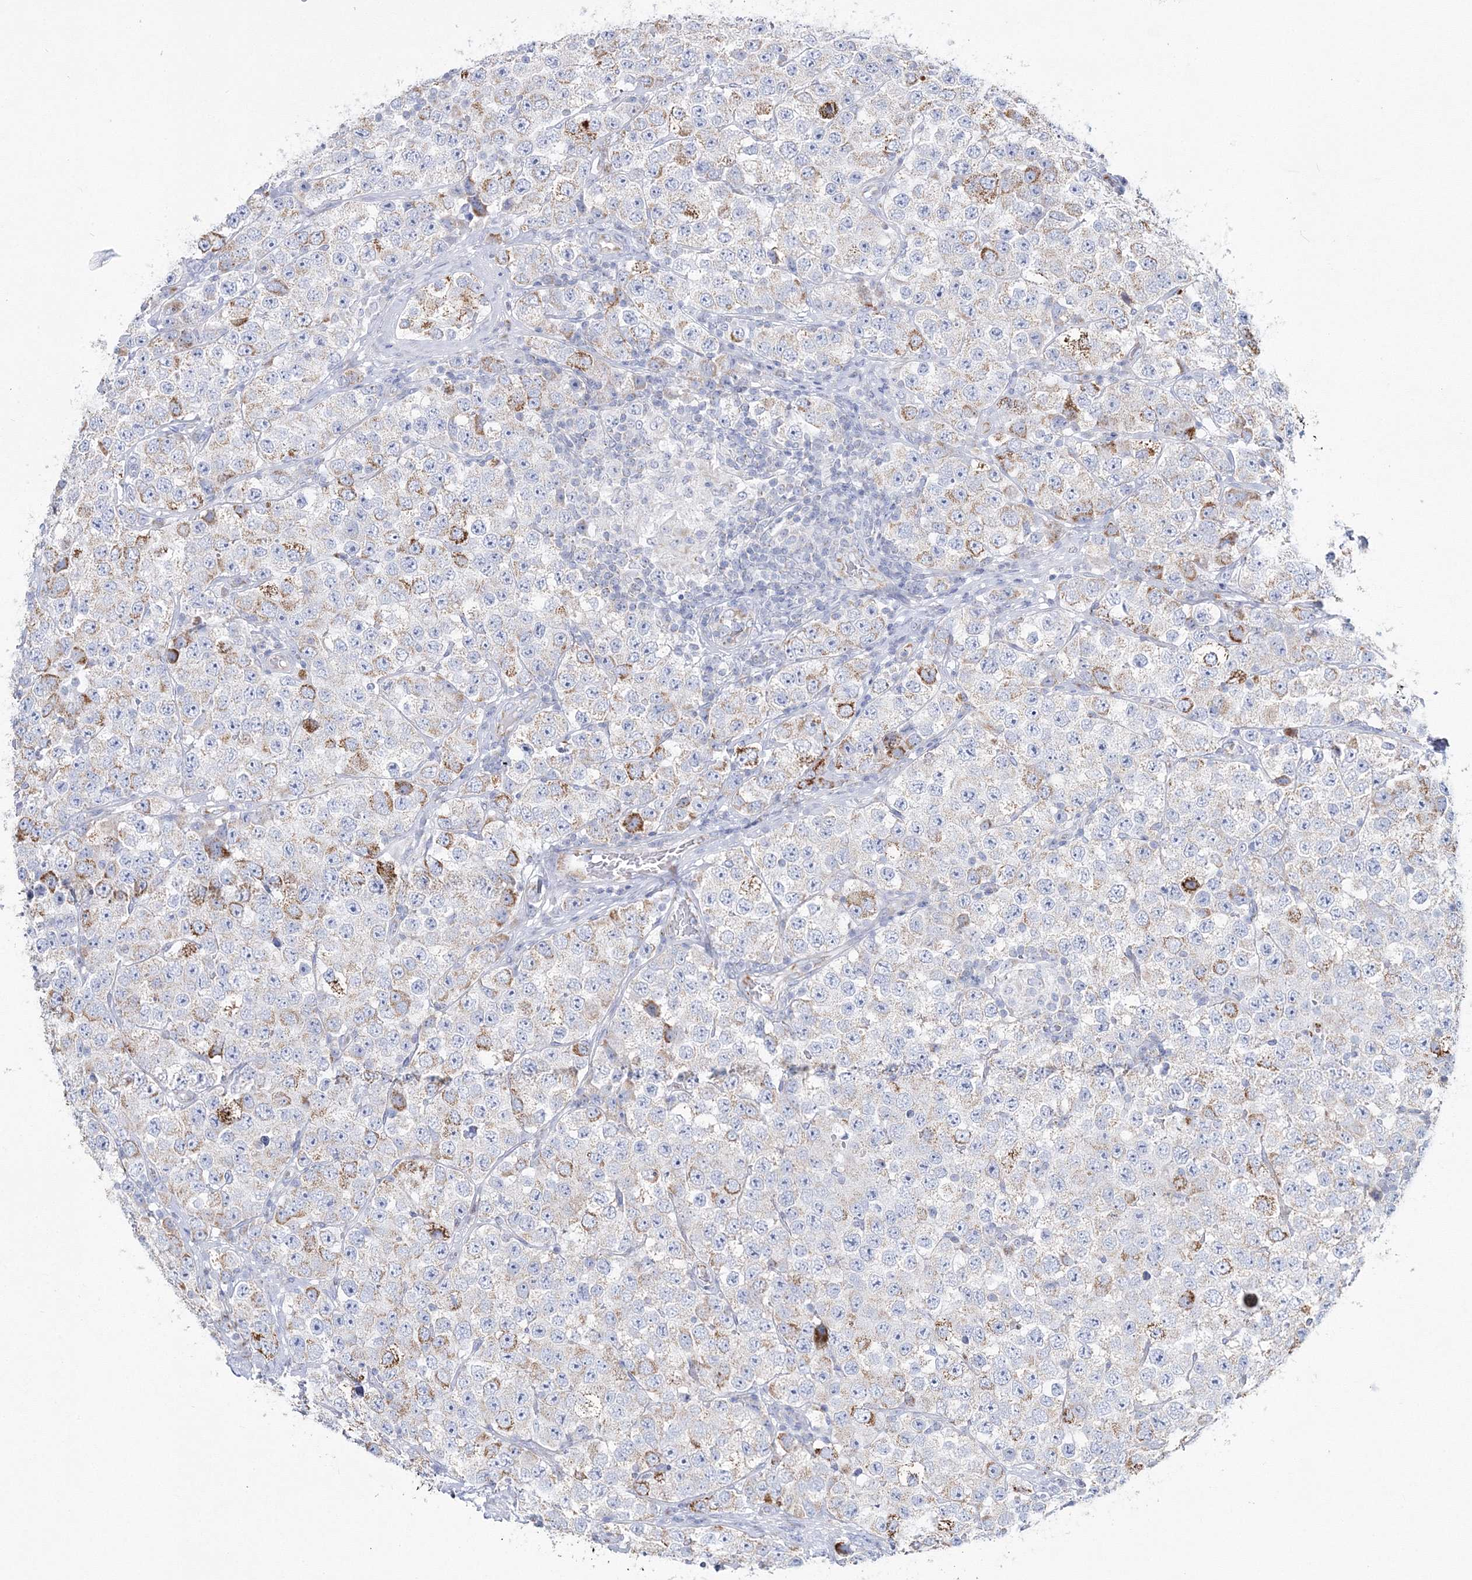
{"staining": {"intensity": "moderate", "quantity": "25%-75%", "location": "cytoplasmic/membranous"}, "tissue": "testis cancer", "cell_type": "Tumor cells", "image_type": "cancer", "snomed": [{"axis": "morphology", "description": "Seminoma, NOS"}, {"axis": "topography", "description": "Testis"}], "caption": "A brown stain highlights moderate cytoplasmic/membranous positivity of a protein in seminoma (testis) tumor cells.", "gene": "HIBCH", "patient": {"sex": "male", "age": 28}}